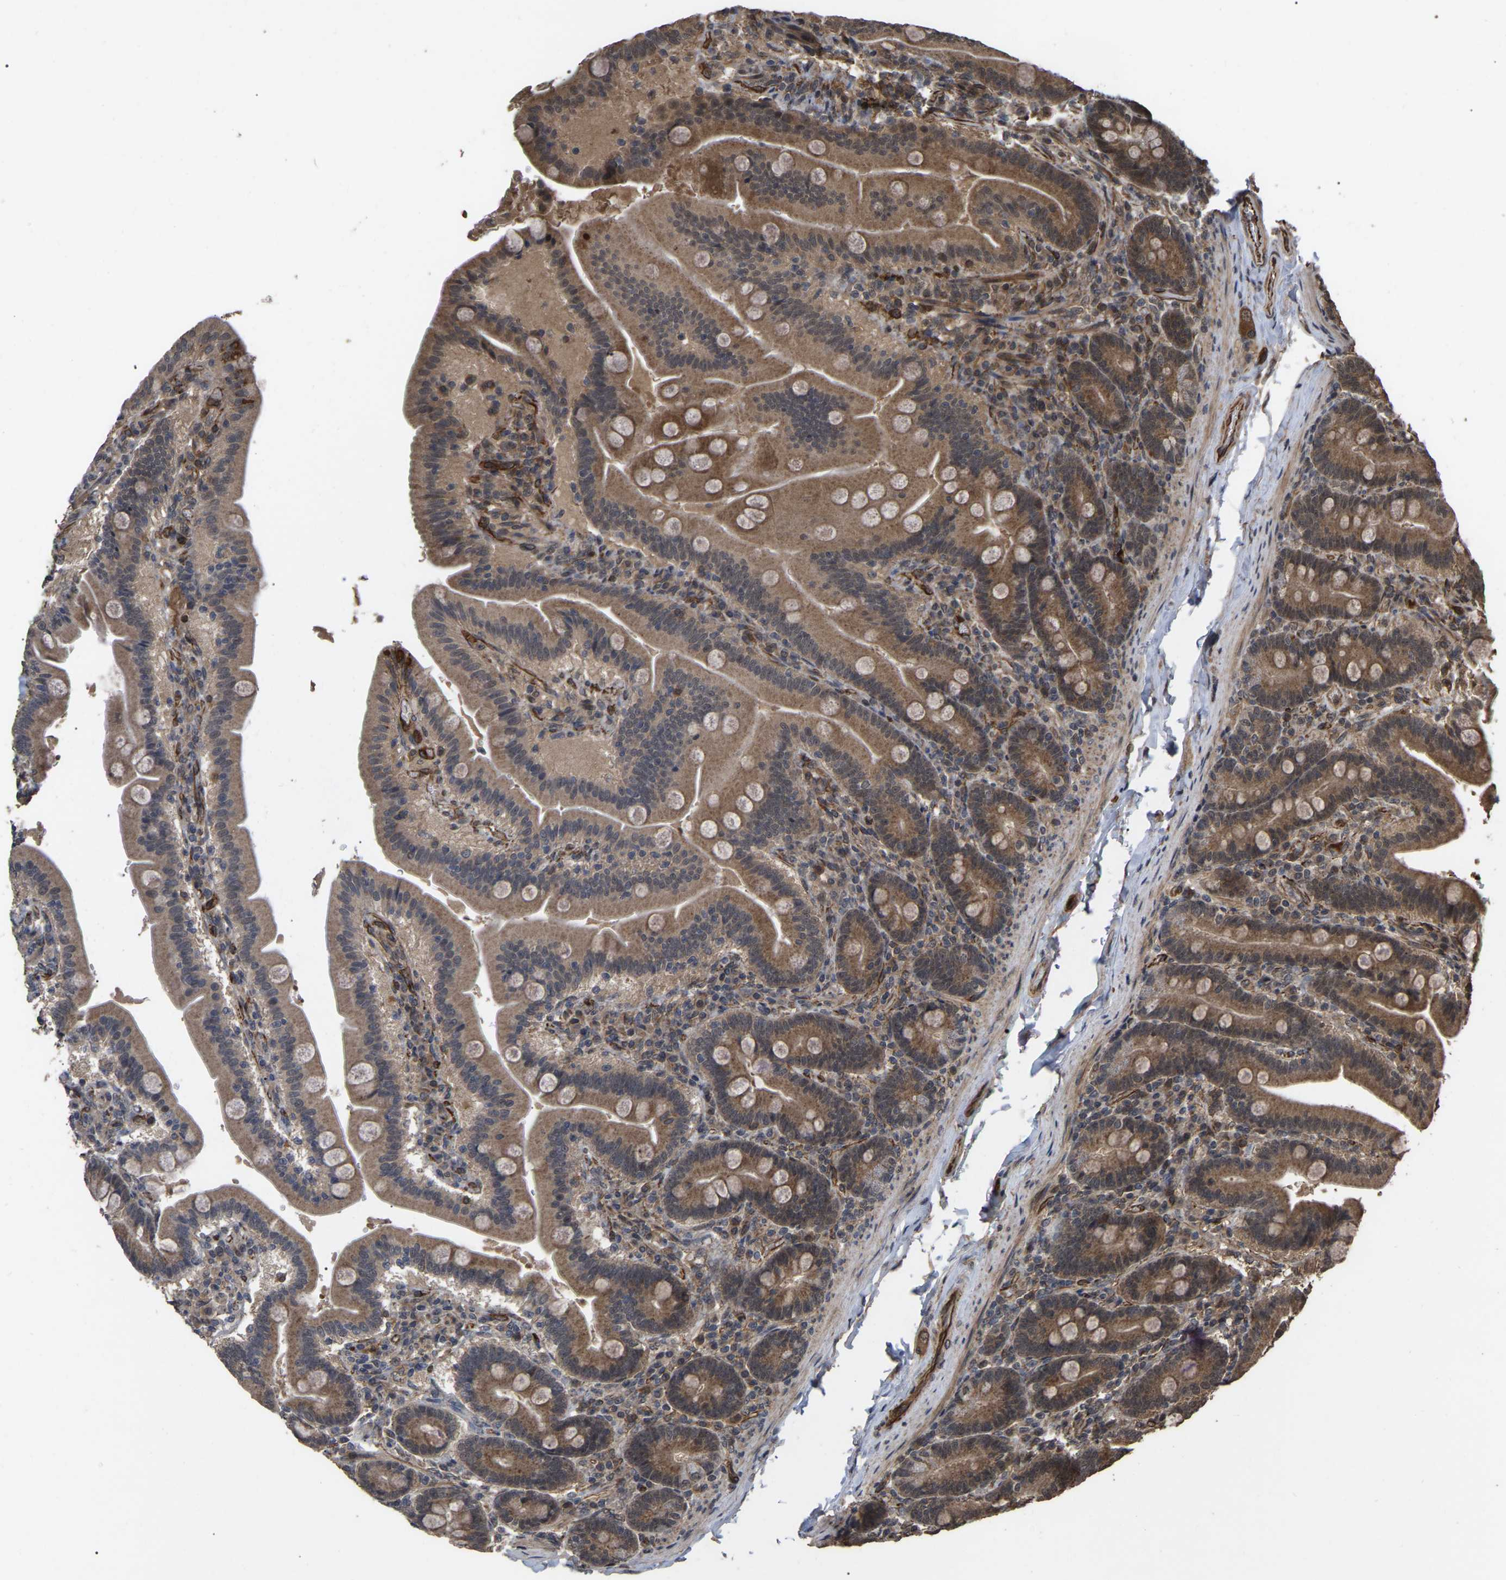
{"staining": {"intensity": "moderate", "quantity": ">75%", "location": "cytoplasmic/membranous"}, "tissue": "duodenum", "cell_type": "Glandular cells", "image_type": "normal", "snomed": [{"axis": "morphology", "description": "Normal tissue, NOS"}, {"axis": "topography", "description": "Duodenum"}], "caption": "A brown stain shows moderate cytoplasmic/membranous expression of a protein in glandular cells of normal duodenum.", "gene": "FAM161B", "patient": {"sex": "male", "age": 54}}